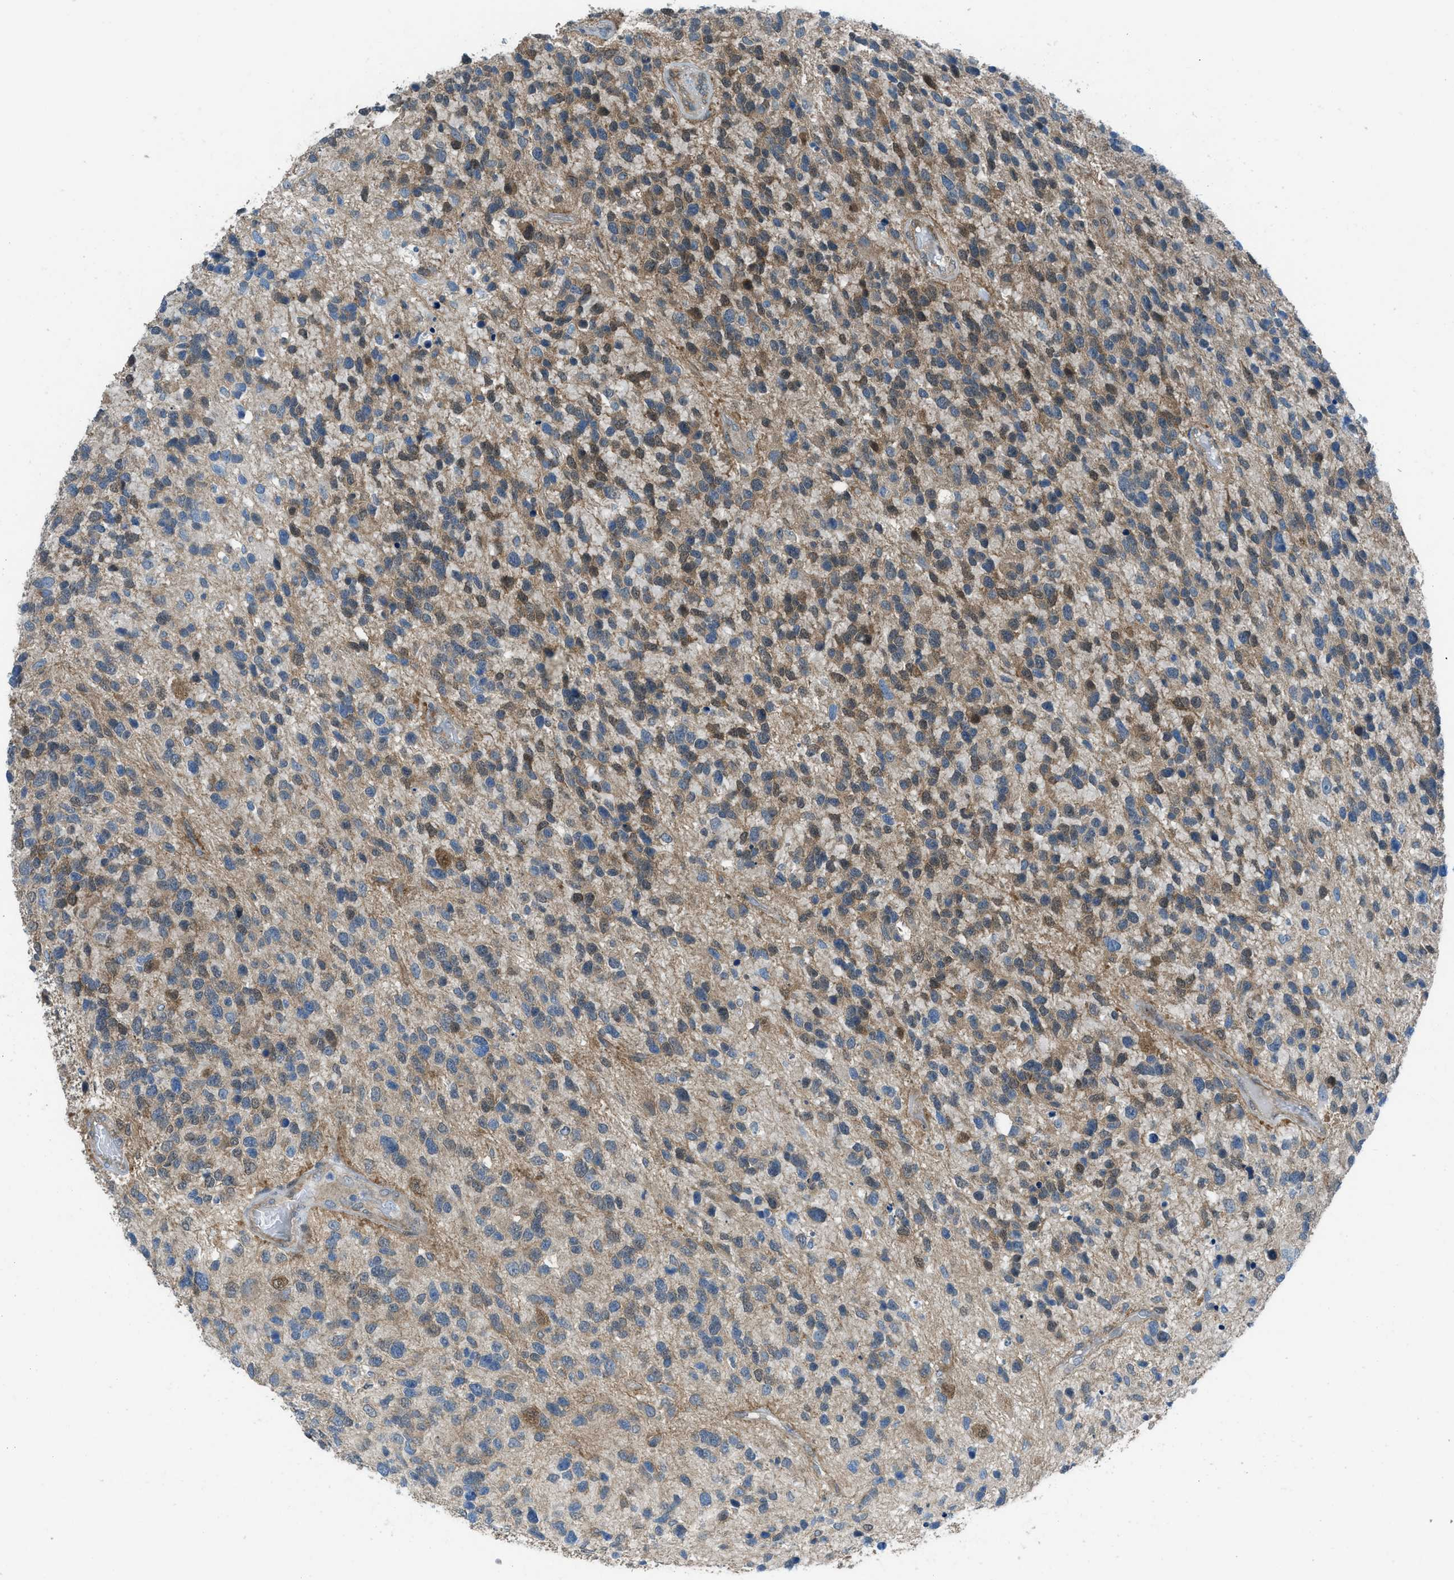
{"staining": {"intensity": "moderate", "quantity": "25%-75%", "location": "cytoplasmic/membranous,nuclear"}, "tissue": "glioma", "cell_type": "Tumor cells", "image_type": "cancer", "snomed": [{"axis": "morphology", "description": "Glioma, malignant, High grade"}, {"axis": "topography", "description": "Brain"}], "caption": "There is medium levels of moderate cytoplasmic/membranous and nuclear expression in tumor cells of glioma, as demonstrated by immunohistochemical staining (brown color).", "gene": "PRKN", "patient": {"sex": "female", "age": 58}}